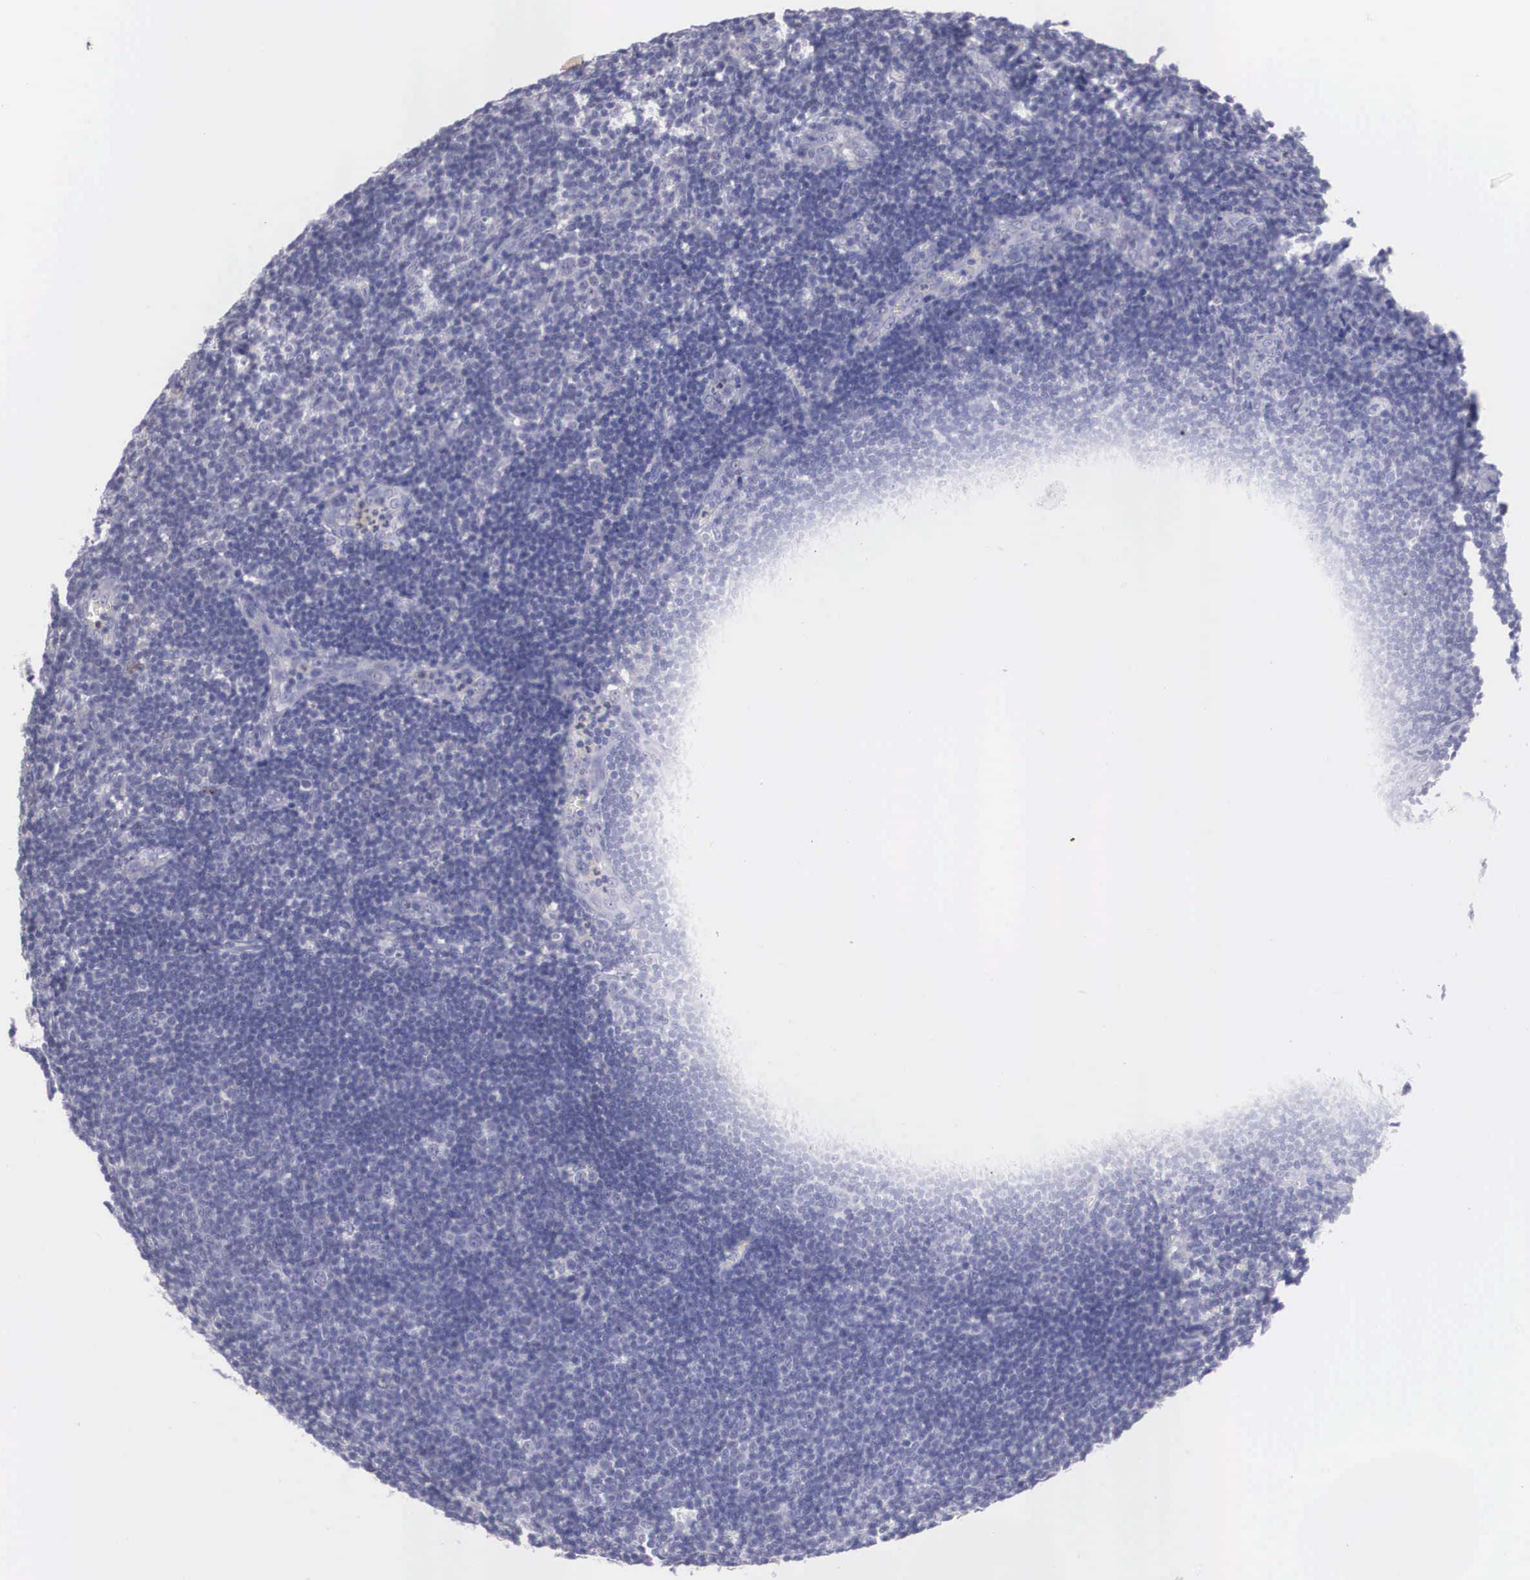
{"staining": {"intensity": "negative", "quantity": "none", "location": "none"}, "tissue": "lymphoma", "cell_type": "Tumor cells", "image_type": "cancer", "snomed": [{"axis": "morphology", "description": "Malignant lymphoma, non-Hodgkin's type, Low grade"}, {"axis": "topography", "description": "Lymph node"}], "caption": "The IHC micrograph has no significant staining in tumor cells of lymphoma tissue.", "gene": "REPS2", "patient": {"sex": "male", "age": 49}}